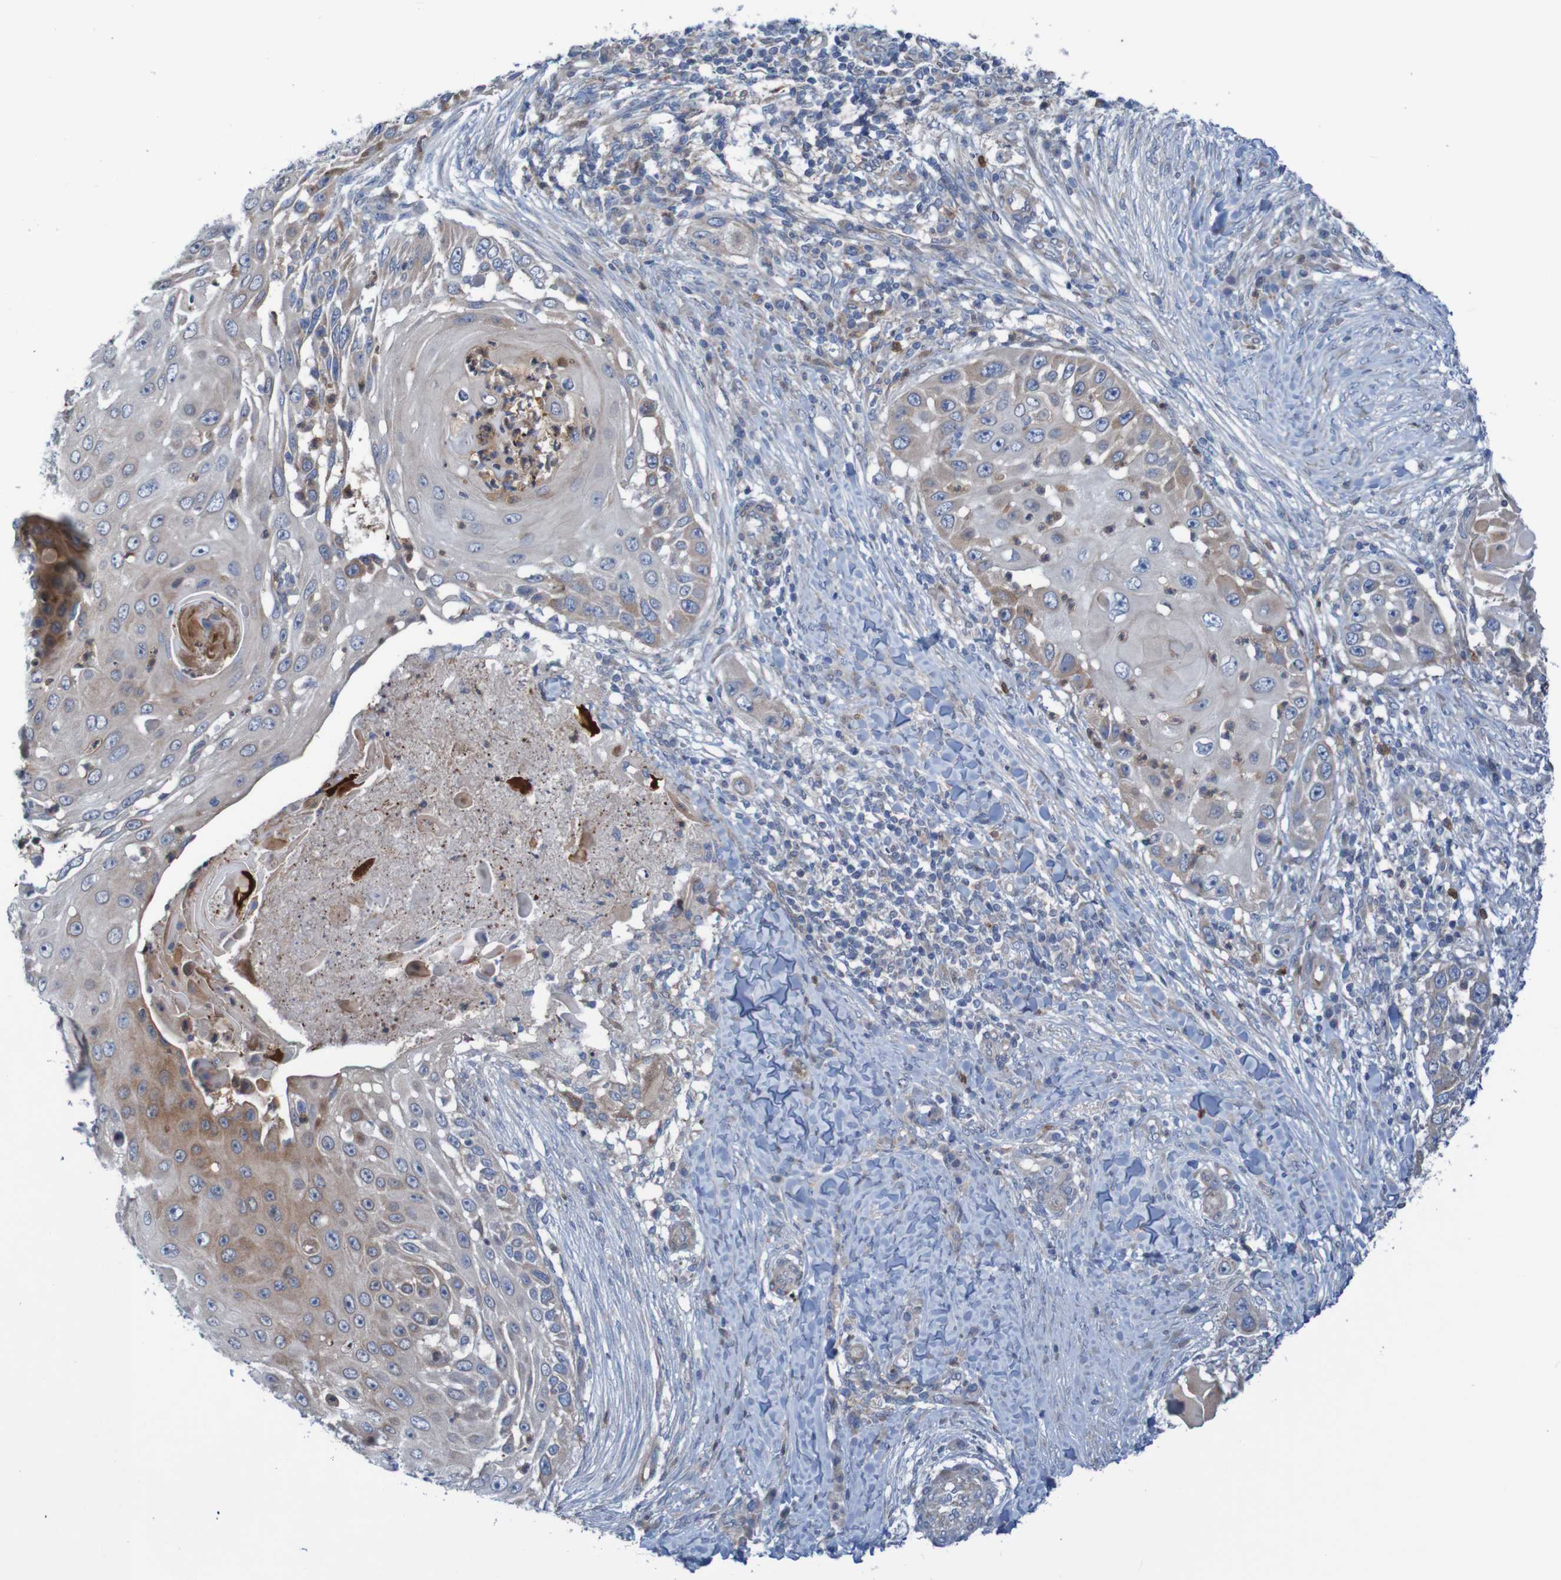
{"staining": {"intensity": "weak", "quantity": "25%-75%", "location": "cytoplasmic/membranous"}, "tissue": "skin cancer", "cell_type": "Tumor cells", "image_type": "cancer", "snomed": [{"axis": "morphology", "description": "Squamous cell carcinoma, NOS"}, {"axis": "topography", "description": "Skin"}], "caption": "The immunohistochemical stain highlights weak cytoplasmic/membranous staining in tumor cells of skin cancer tissue.", "gene": "ANGPT4", "patient": {"sex": "female", "age": 44}}